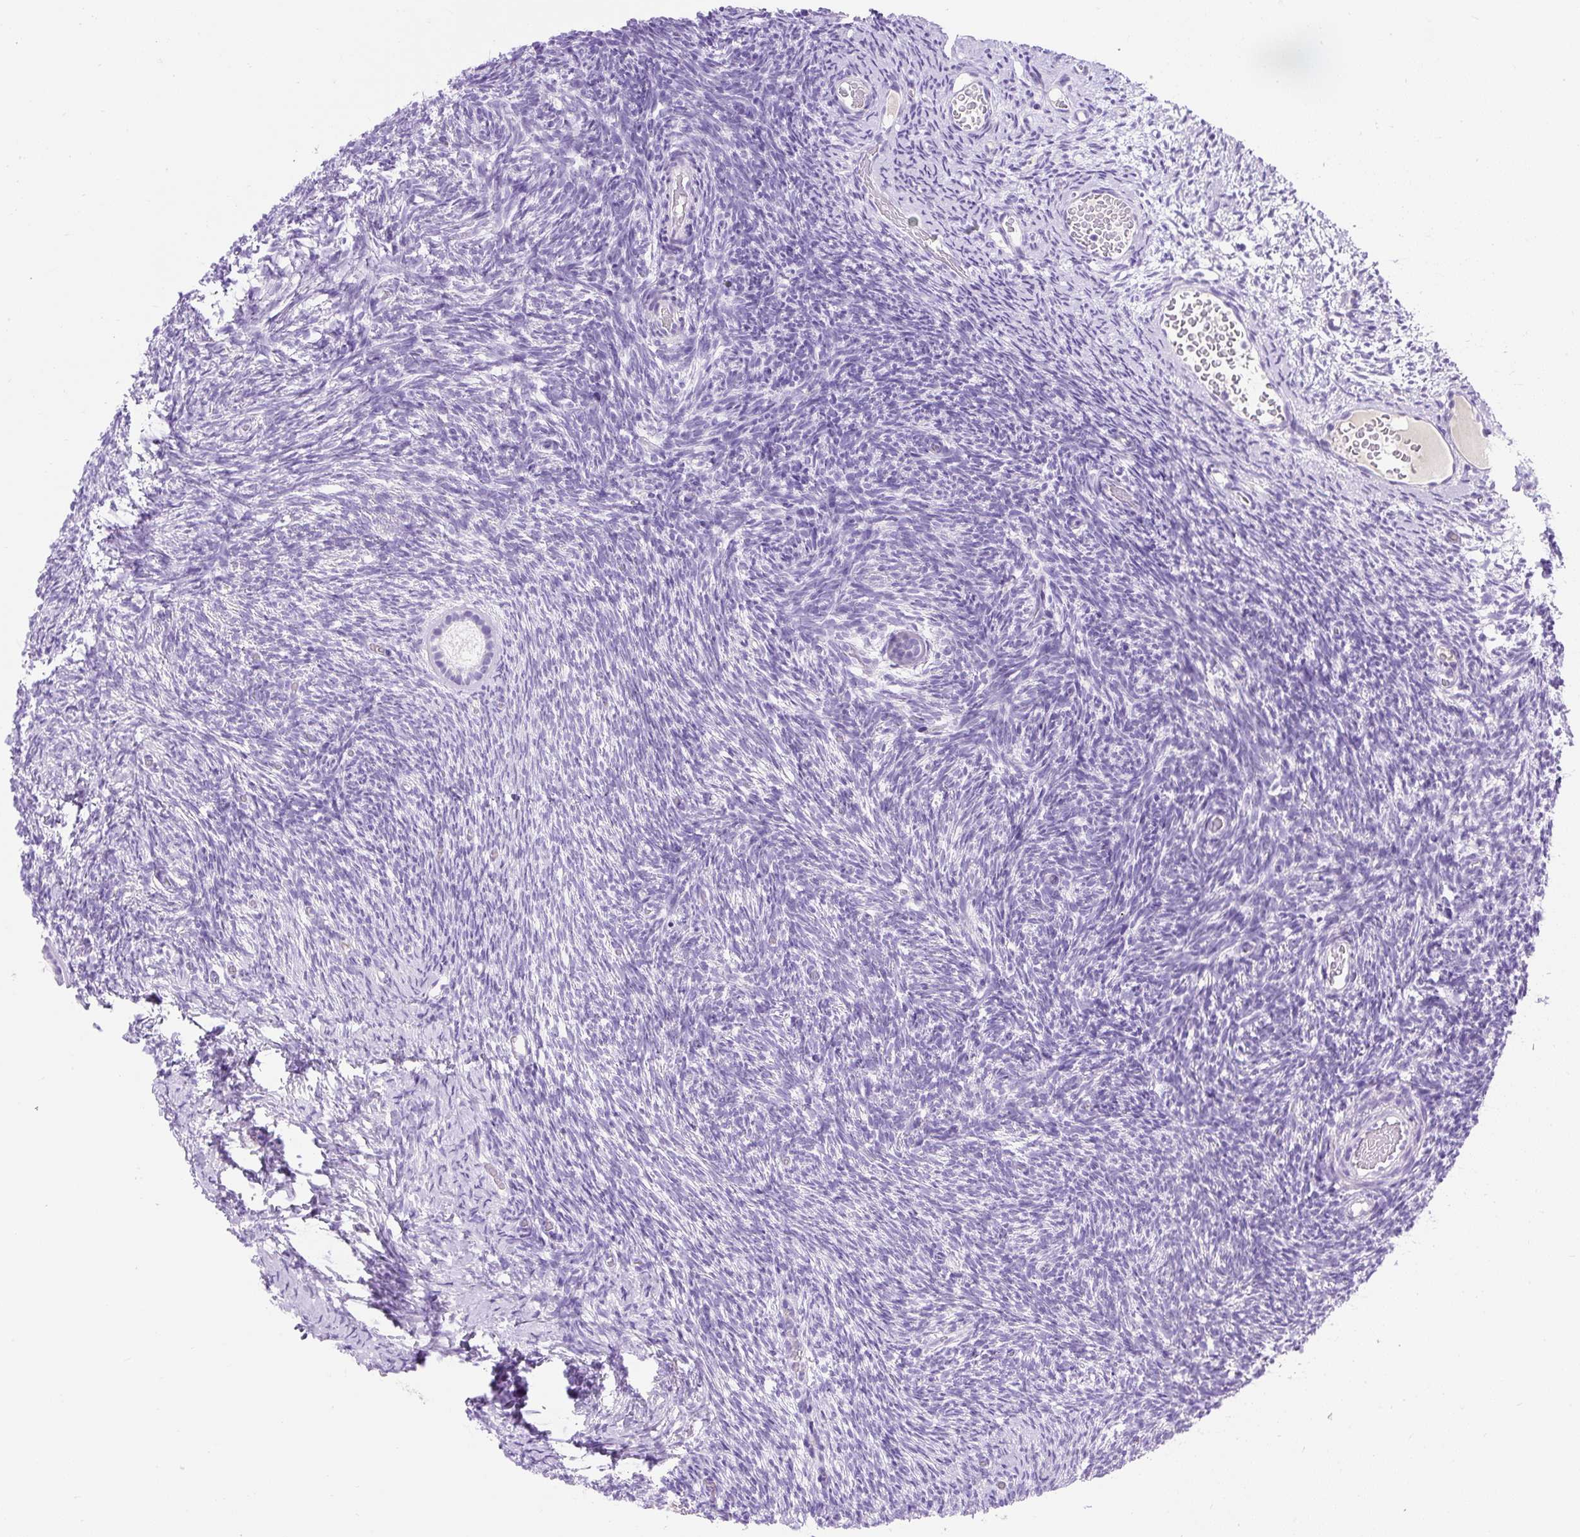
{"staining": {"intensity": "negative", "quantity": "none", "location": "none"}, "tissue": "ovary", "cell_type": "Follicle cells", "image_type": "normal", "snomed": [{"axis": "morphology", "description": "Normal tissue, NOS"}, {"axis": "topography", "description": "Ovary"}], "caption": "A micrograph of human ovary is negative for staining in follicle cells. The staining was performed using DAB to visualize the protein expression in brown, while the nuclei were stained in blue with hematoxylin (Magnification: 20x).", "gene": "HEXB", "patient": {"sex": "female", "age": 39}}